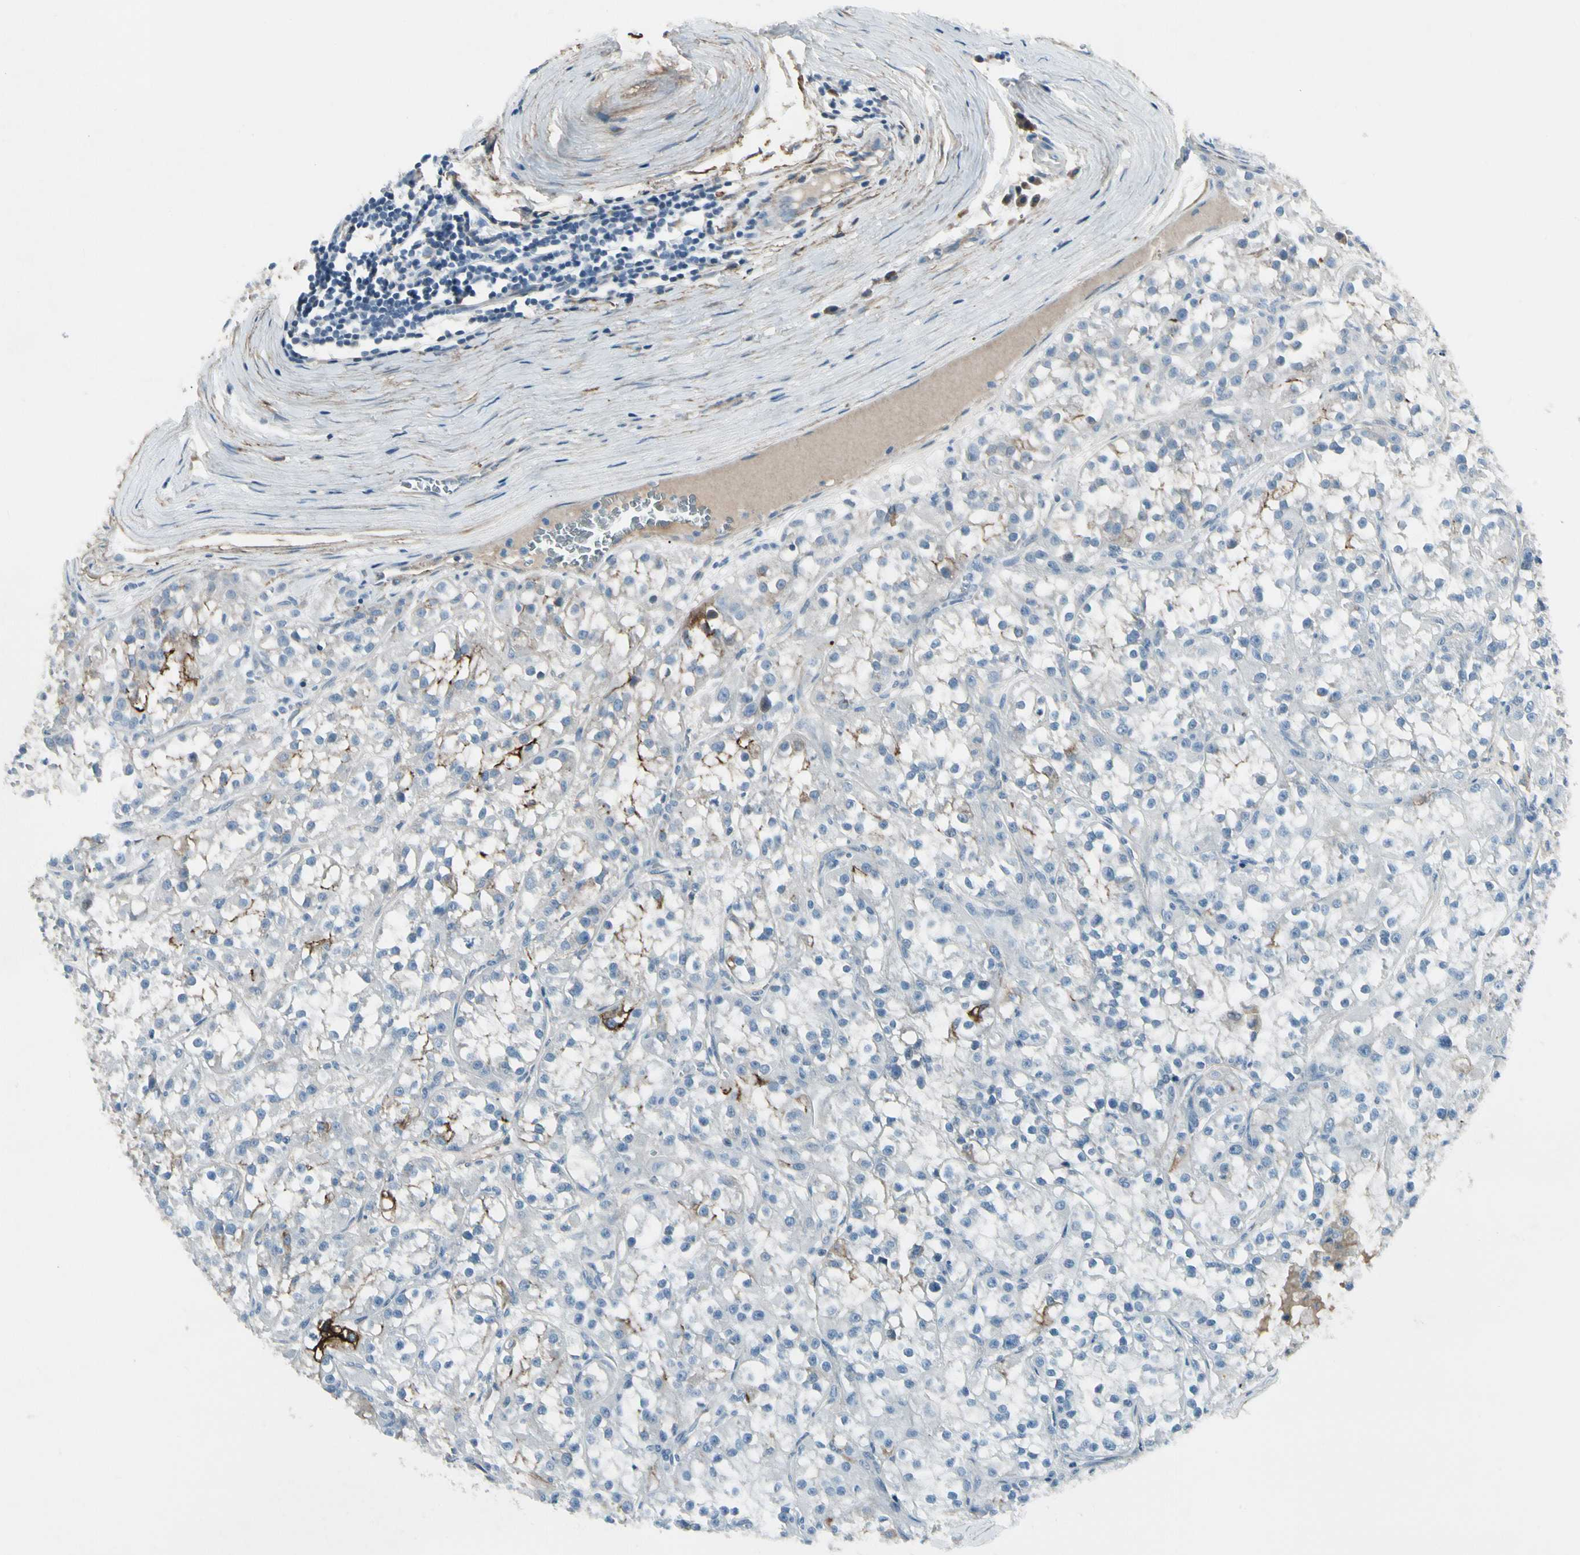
{"staining": {"intensity": "strong", "quantity": "<25%", "location": "cytoplasmic/membranous"}, "tissue": "renal cancer", "cell_type": "Tumor cells", "image_type": "cancer", "snomed": [{"axis": "morphology", "description": "Adenocarcinoma, NOS"}, {"axis": "topography", "description": "Kidney"}], "caption": "The immunohistochemical stain labels strong cytoplasmic/membranous expression in tumor cells of renal cancer tissue. (brown staining indicates protein expression, while blue staining denotes nuclei).", "gene": "PIGR", "patient": {"sex": "female", "age": 52}}